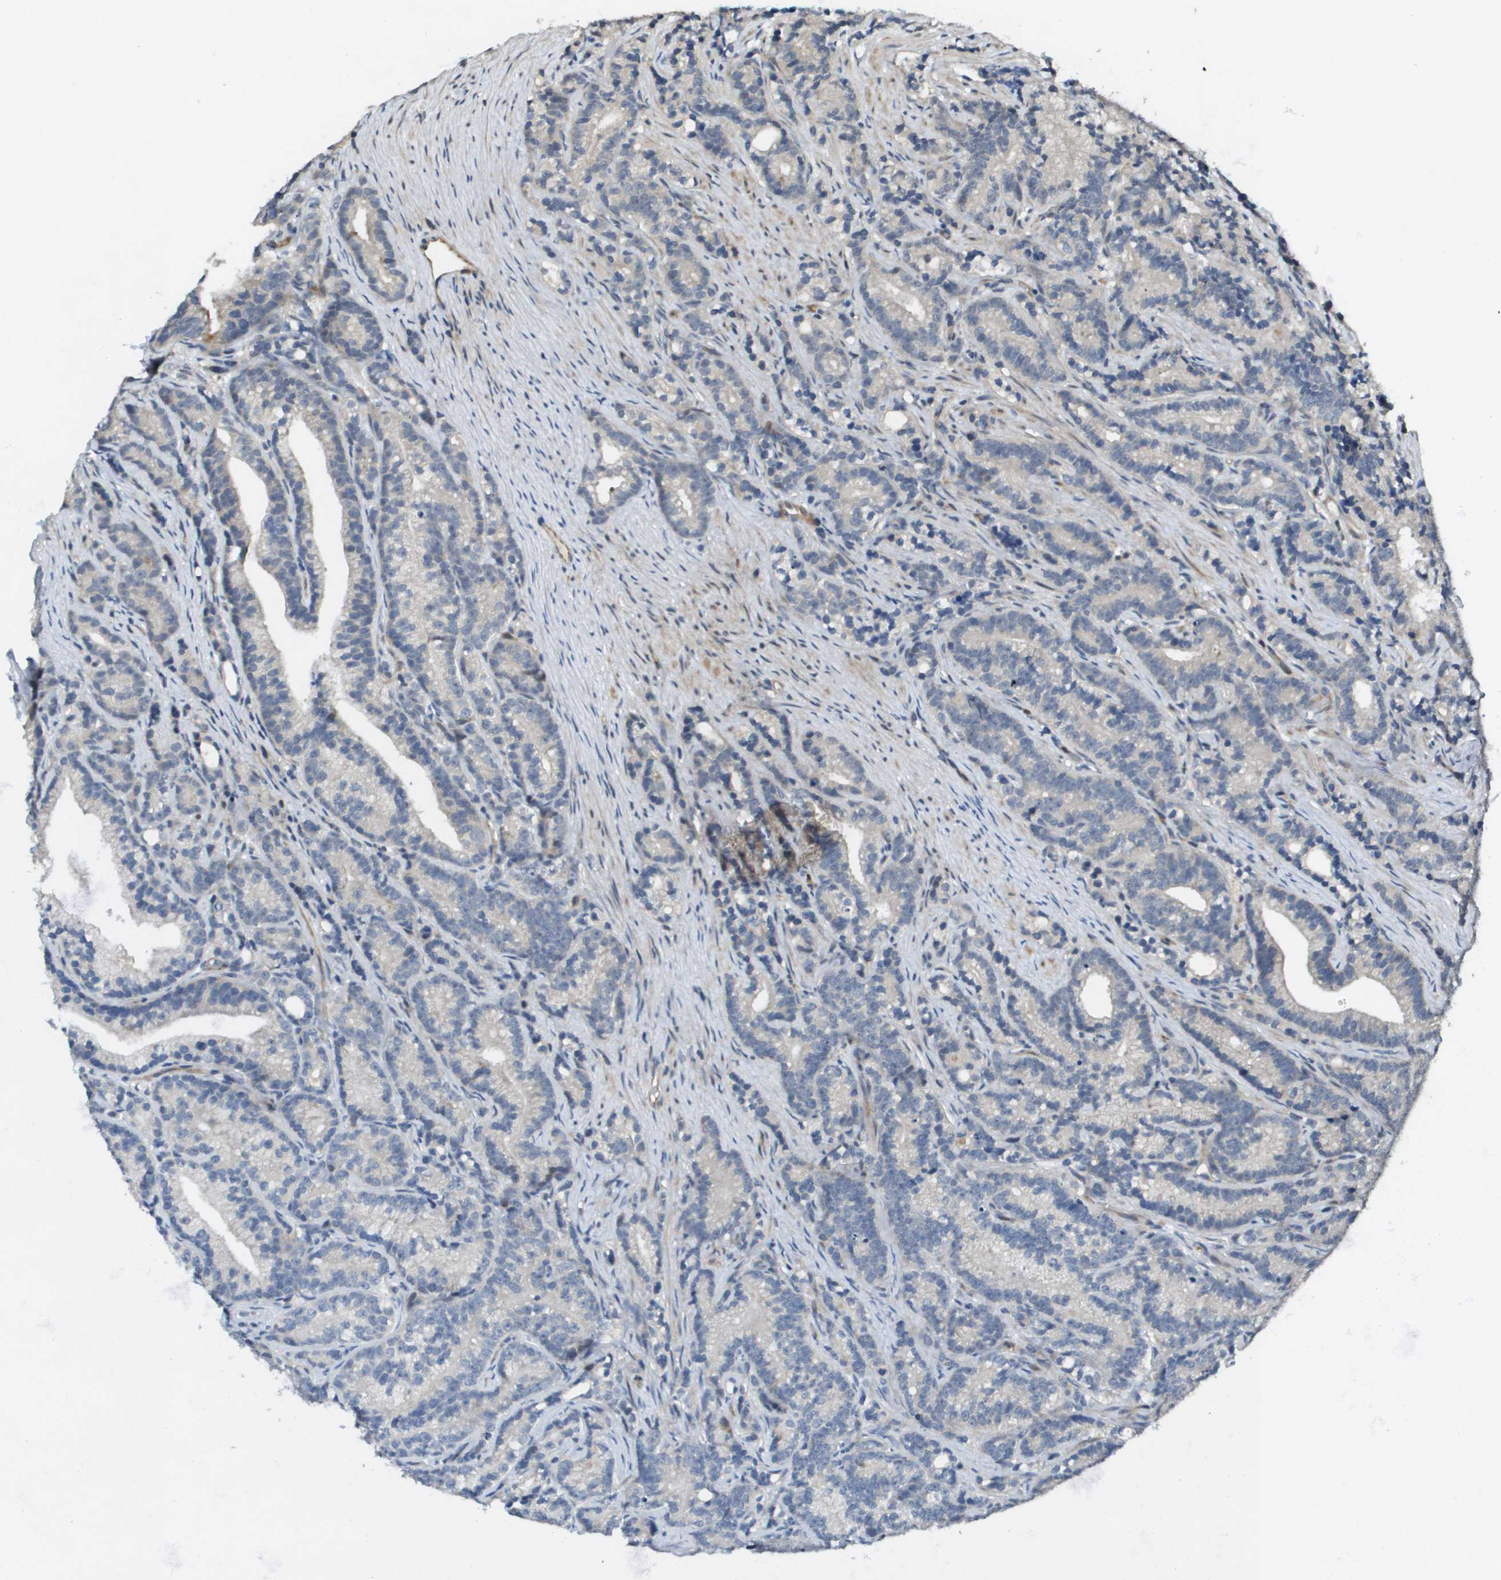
{"staining": {"intensity": "negative", "quantity": "none", "location": "none"}, "tissue": "prostate cancer", "cell_type": "Tumor cells", "image_type": "cancer", "snomed": [{"axis": "morphology", "description": "Adenocarcinoma, Low grade"}, {"axis": "topography", "description": "Prostate"}], "caption": "Immunohistochemistry image of neoplastic tissue: human prostate cancer (low-grade adenocarcinoma) stained with DAB shows no significant protein positivity in tumor cells.", "gene": "SCN4B", "patient": {"sex": "male", "age": 89}}